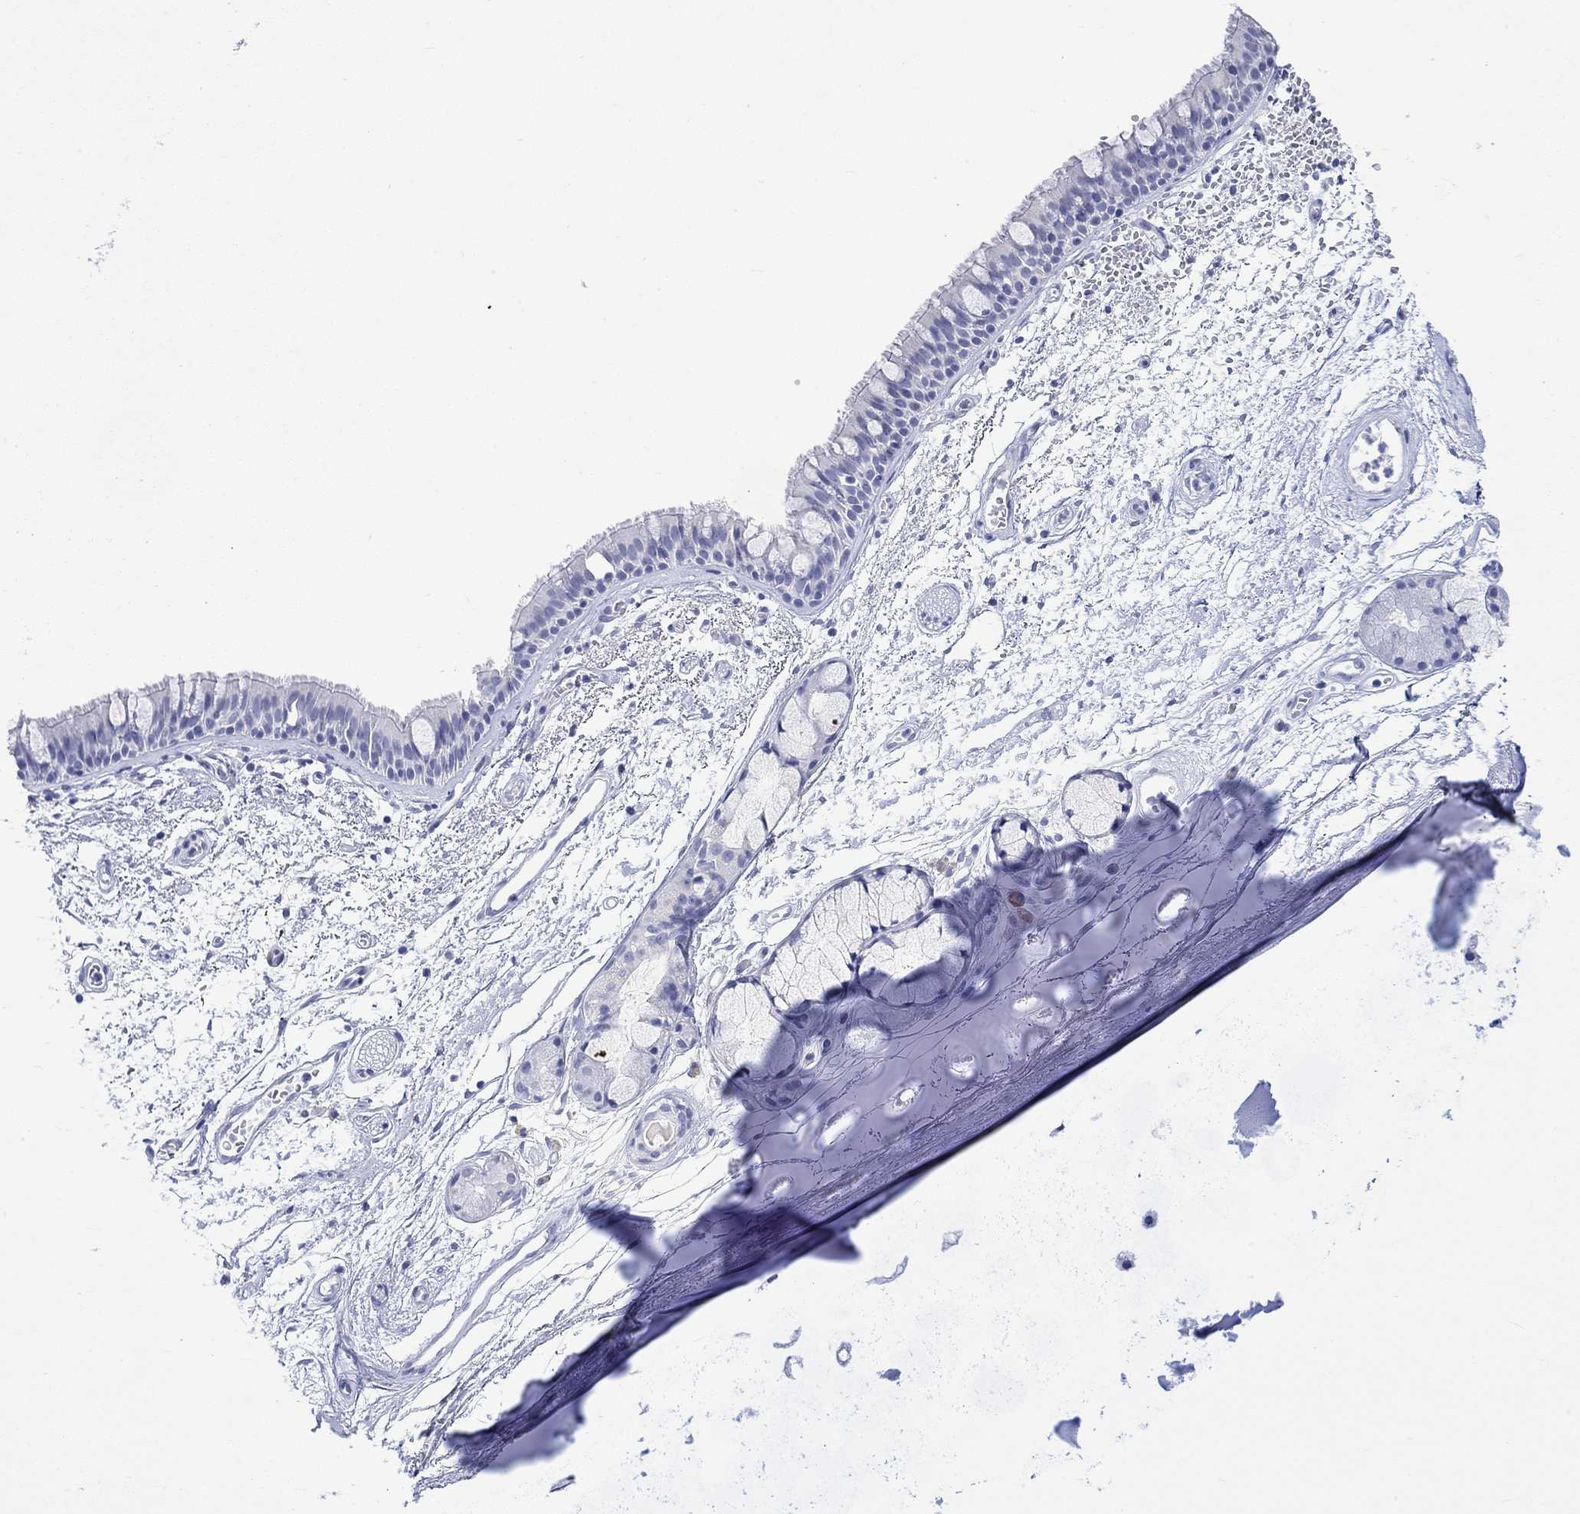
{"staining": {"intensity": "negative", "quantity": "none", "location": "none"}, "tissue": "bronchus", "cell_type": "Respiratory epithelial cells", "image_type": "normal", "snomed": [{"axis": "morphology", "description": "Normal tissue, NOS"}, {"axis": "topography", "description": "Cartilage tissue"}, {"axis": "topography", "description": "Bronchus"}], "caption": "High power microscopy micrograph of an immunohistochemistry (IHC) image of normal bronchus, revealing no significant staining in respiratory epithelial cells. (DAB (3,3'-diaminobenzidine) immunohistochemistry with hematoxylin counter stain).", "gene": "MSI1", "patient": {"sex": "male", "age": 66}}